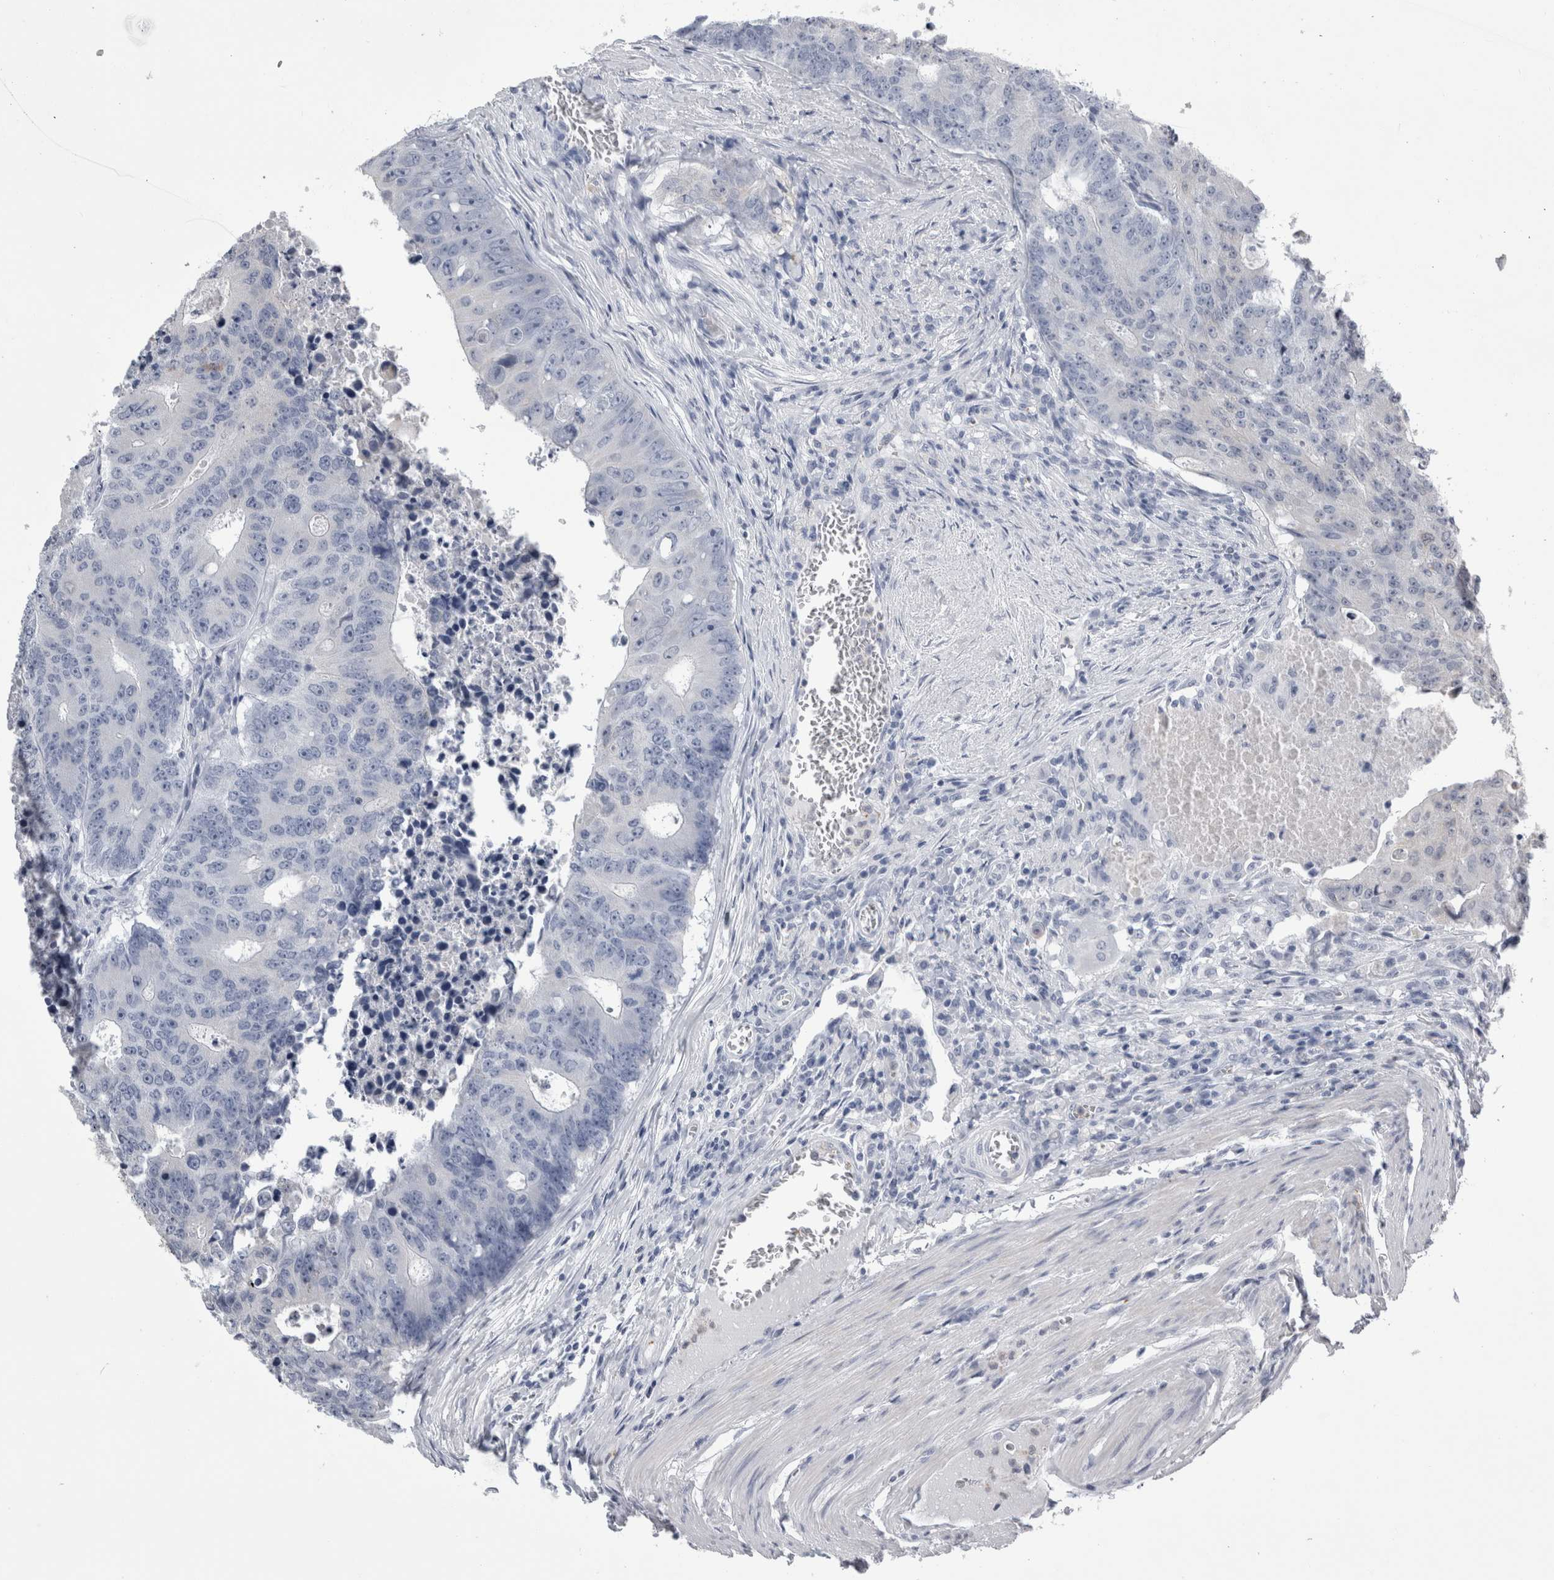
{"staining": {"intensity": "negative", "quantity": "none", "location": "none"}, "tissue": "colorectal cancer", "cell_type": "Tumor cells", "image_type": "cancer", "snomed": [{"axis": "morphology", "description": "Adenocarcinoma, NOS"}, {"axis": "topography", "description": "Colon"}], "caption": "There is no significant positivity in tumor cells of colorectal cancer (adenocarcinoma).", "gene": "ALDH8A1", "patient": {"sex": "male", "age": 87}}